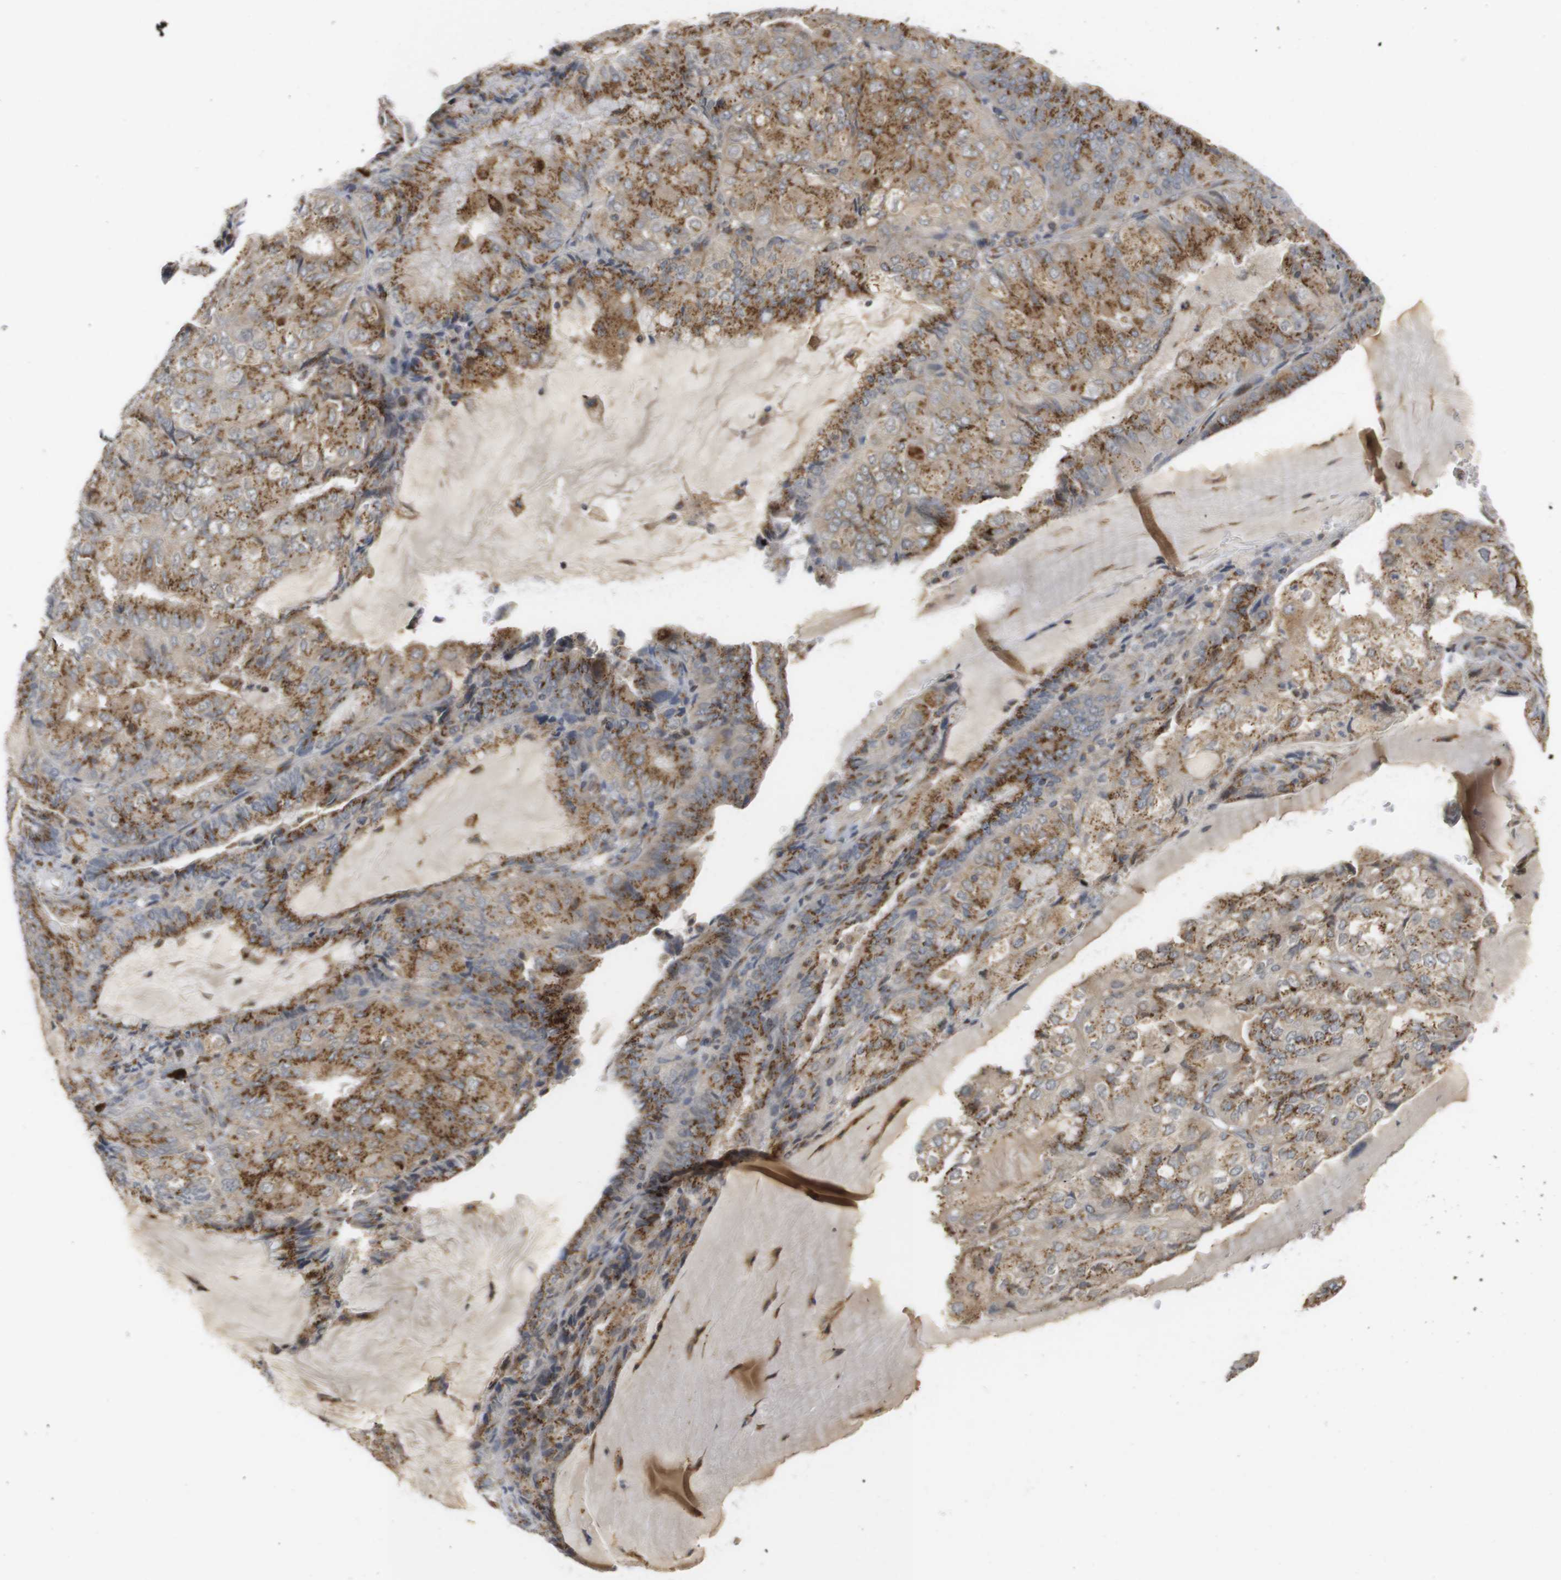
{"staining": {"intensity": "moderate", "quantity": ">75%", "location": "cytoplasmic/membranous"}, "tissue": "endometrial cancer", "cell_type": "Tumor cells", "image_type": "cancer", "snomed": [{"axis": "morphology", "description": "Adenocarcinoma, NOS"}, {"axis": "topography", "description": "Endometrium"}], "caption": "A histopathology image of human endometrial cancer (adenocarcinoma) stained for a protein exhibits moderate cytoplasmic/membranous brown staining in tumor cells.", "gene": "ZFPL1", "patient": {"sex": "female", "age": 81}}